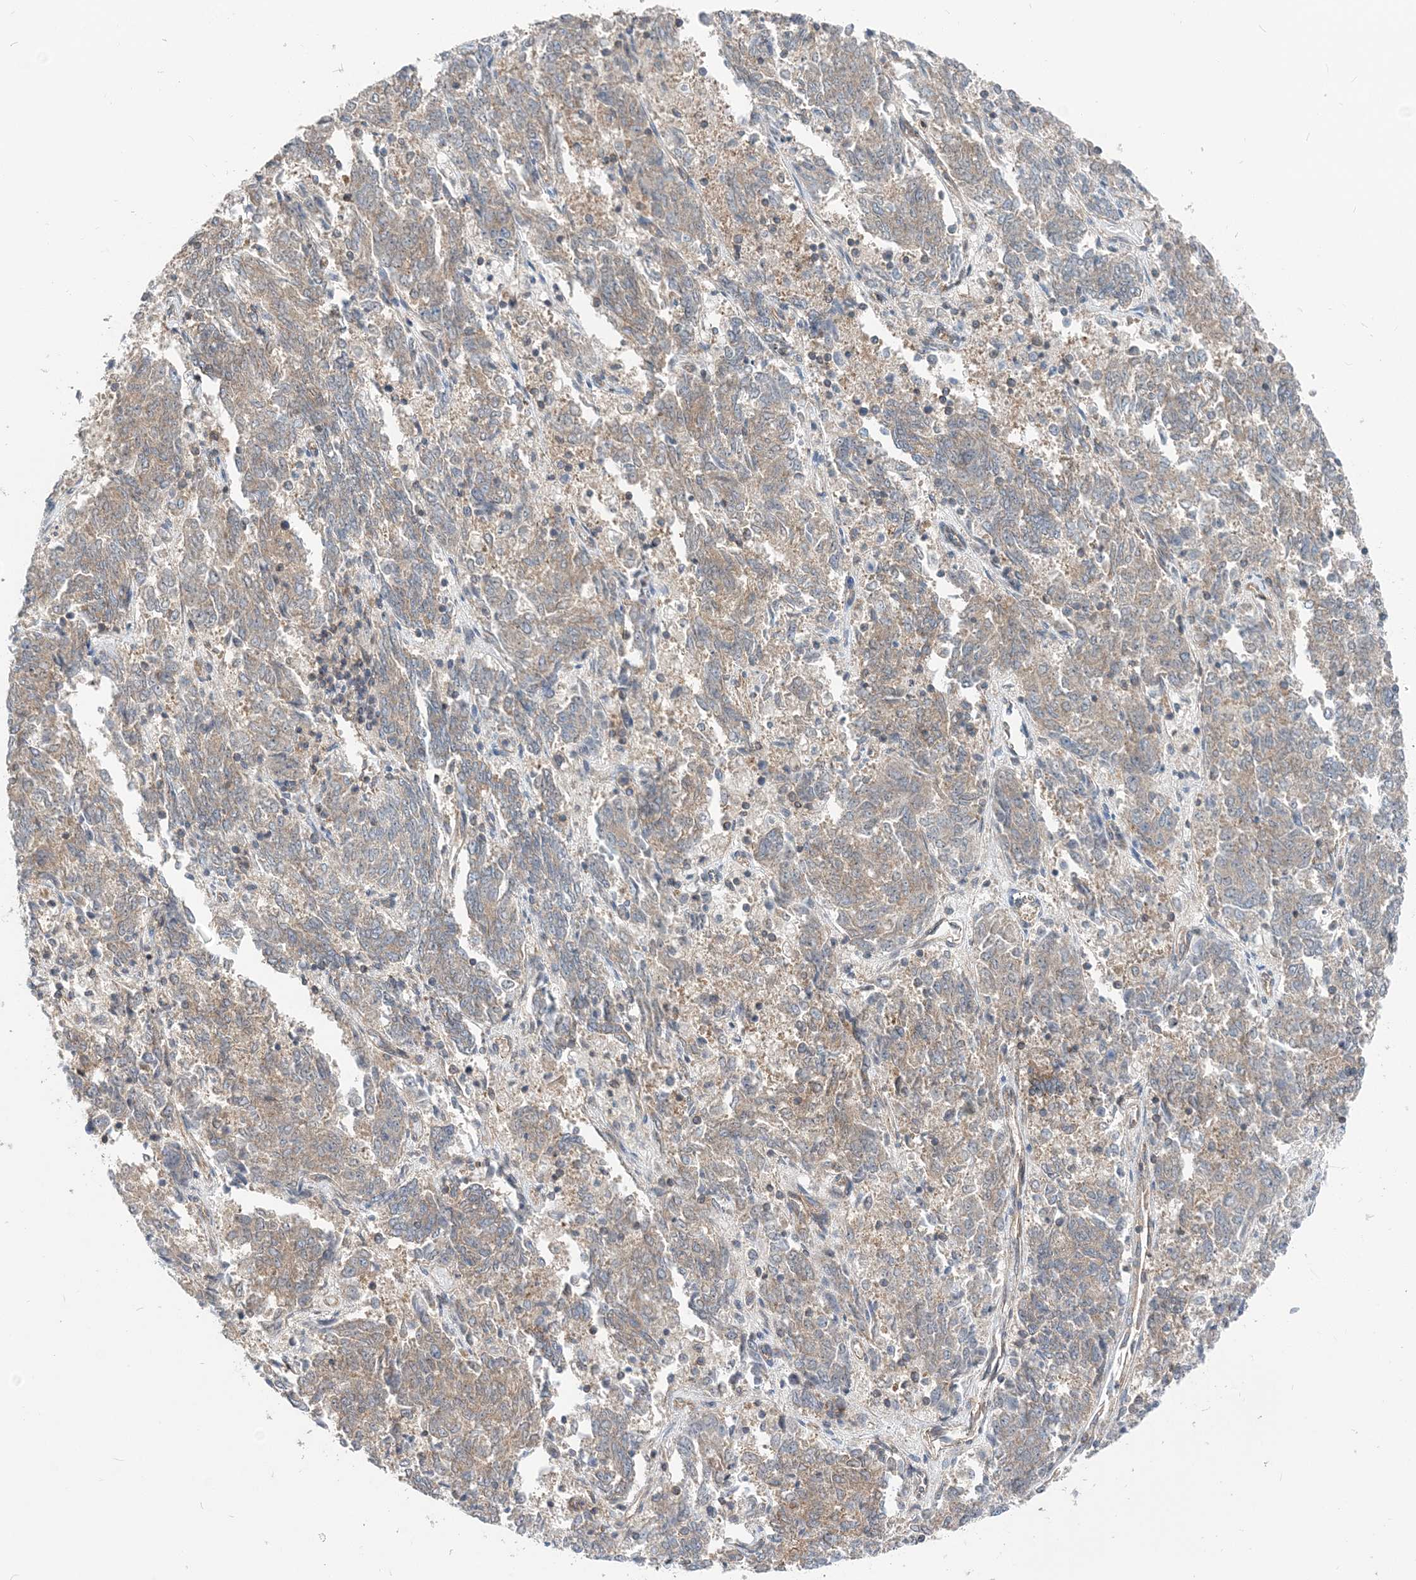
{"staining": {"intensity": "moderate", "quantity": "25%-75%", "location": "cytoplasmic/membranous"}, "tissue": "endometrial cancer", "cell_type": "Tumor cells", "image_type": "cancer", "snomed": [{"axis": "morphology", "description": "Adenocarcinoma, NOS"}, {"axis": "topography", "description": "Endometrium"}], "caption": "Protein expression by immunohistochemistry (IHC) exhibits moderate cytoplasmic/membranous positivity in about 25%-75% of tumor cells in adenocarcinoma (endometrial).", "gene": "MOB4", "patient": {"sex": "female", "age": 80}}